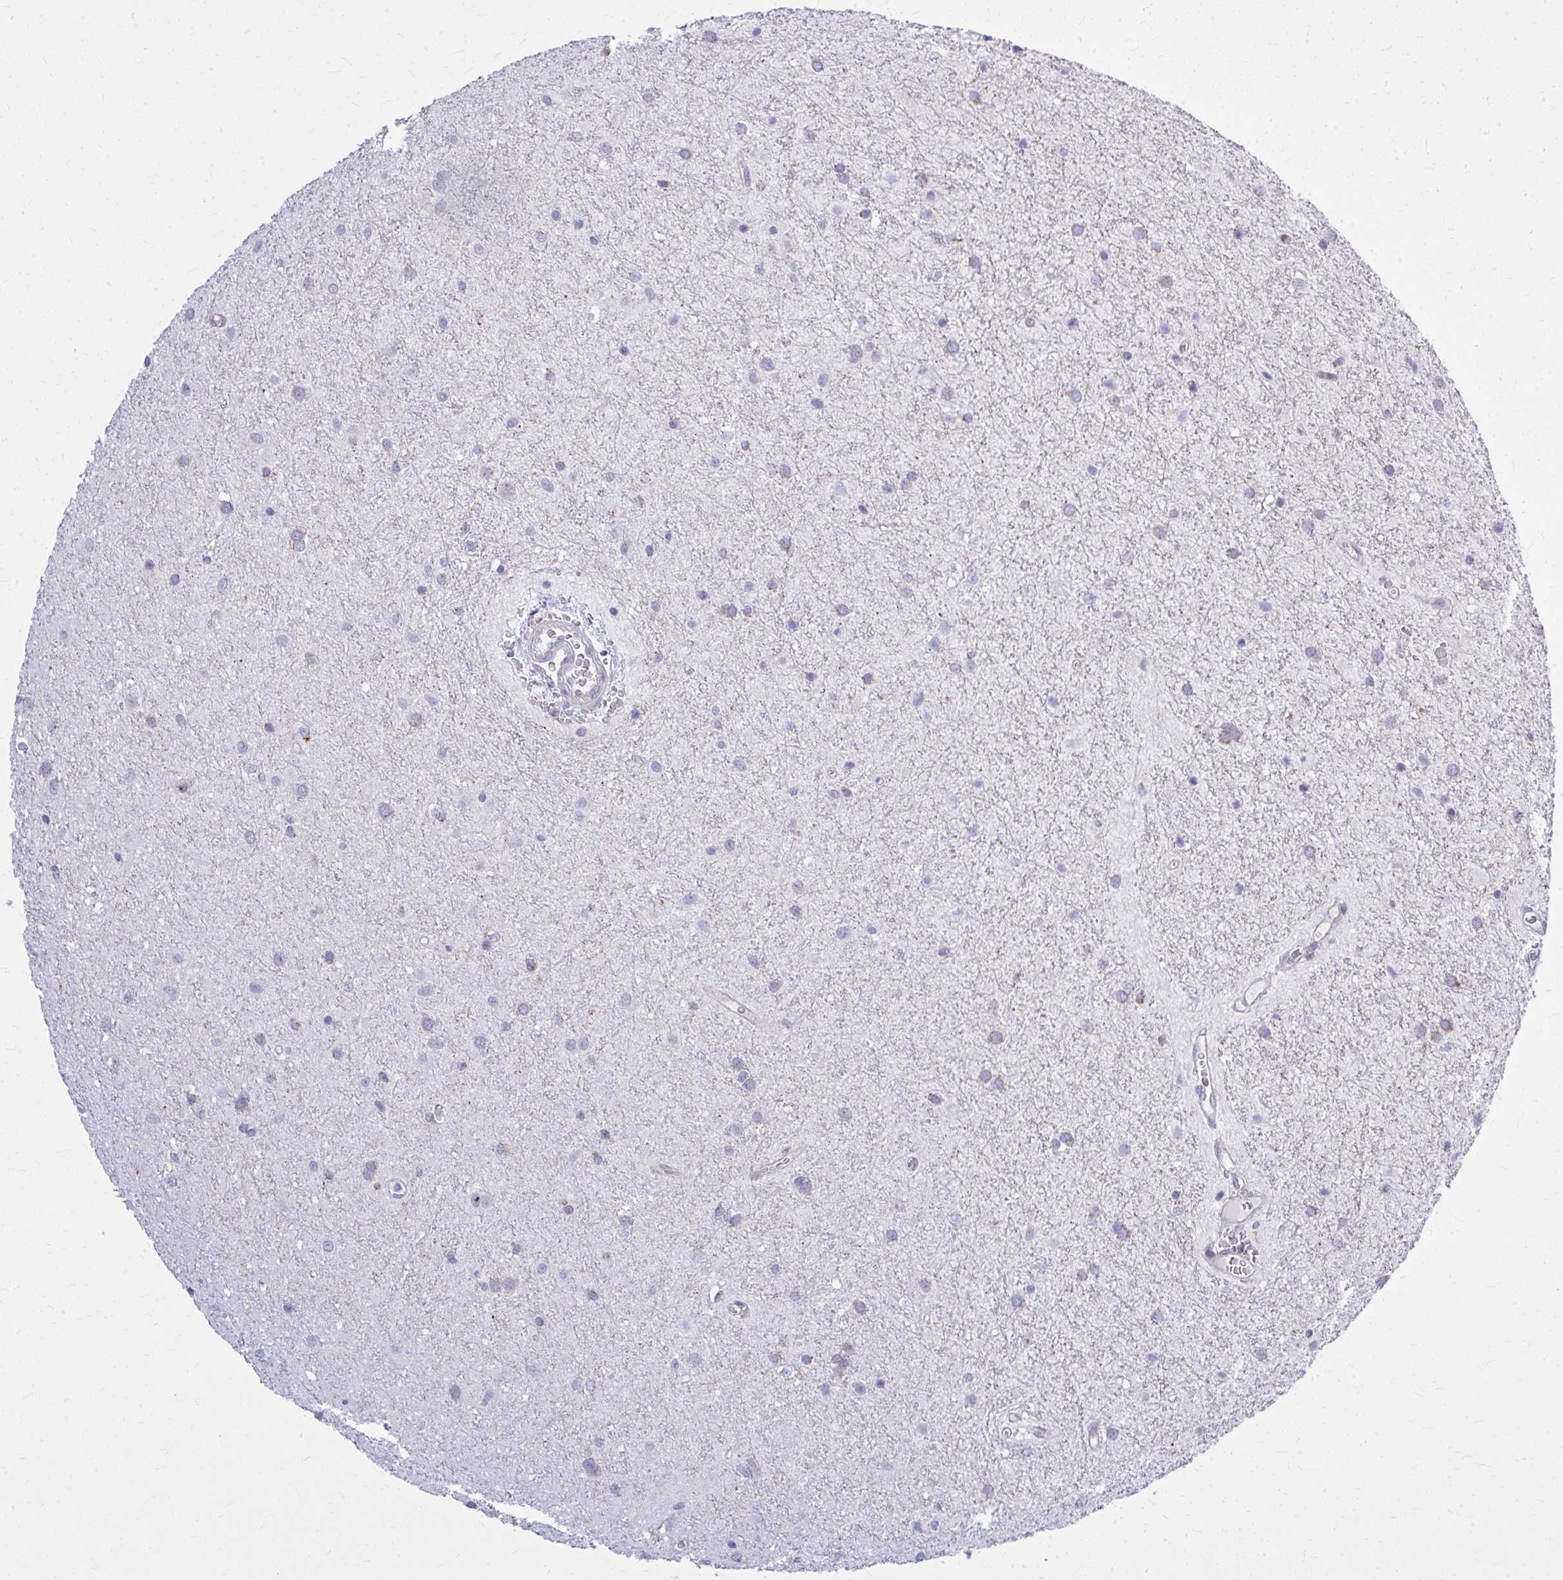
{"staining": {"intensity": "weak", "quantity": "<25%", "location": "cytoplasmic/membranous"}, "tissue": "glioma", "cell_type": "Tumor cells", "image_type": "cancer", "snomed": [{"axis": "morphology", "description": "Glioma, malignant, Low grade"}, {"axis": "topography", "description": "Cerebellum"}], "caption": "A high-resolution image shows immunohistochemistry staining of low-grade glioma (malignant), which demonstrates no significant positivity in tumor cells.", "gene": "ZNF362", "patient": {"sex": "female", "age": 5}}